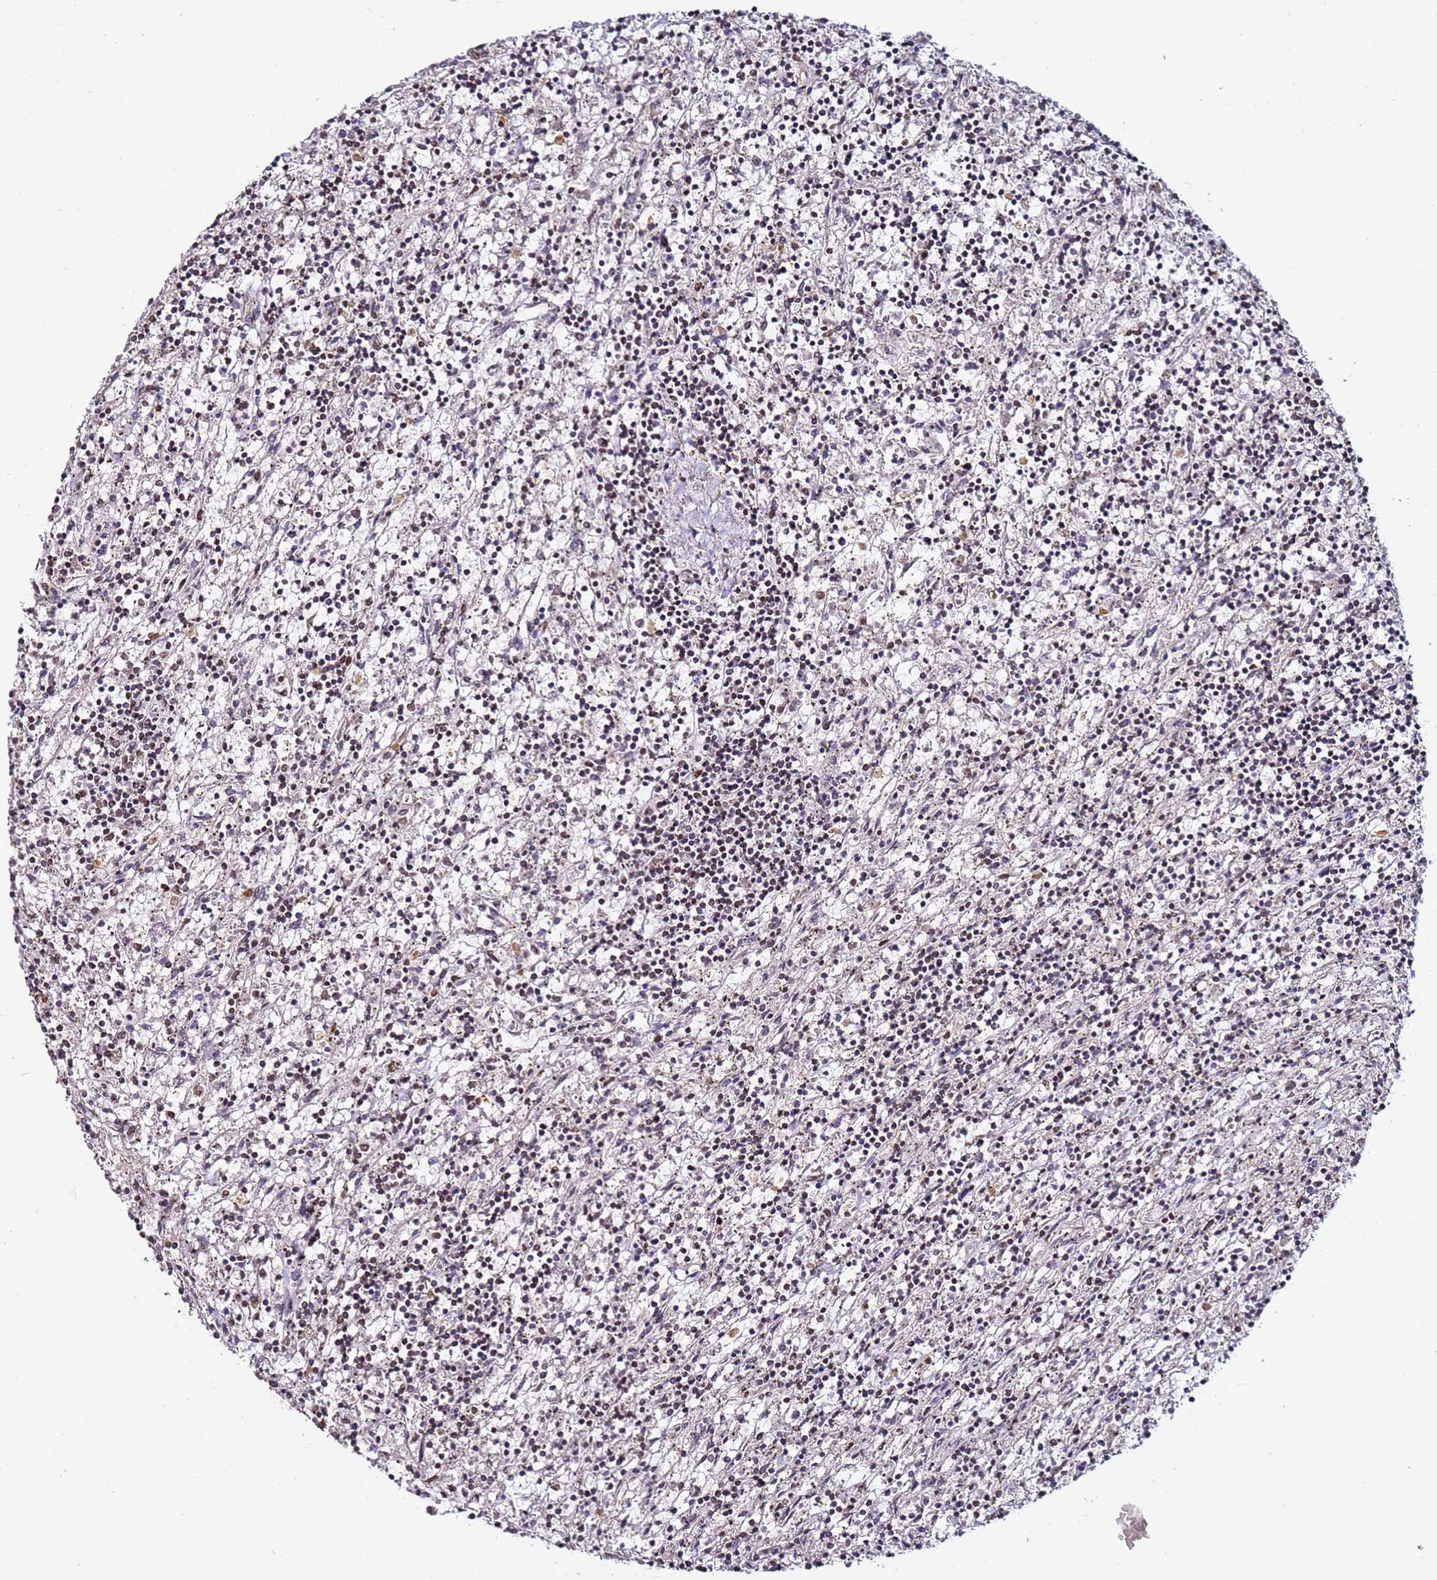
{"staining": {"intensity": "negative", "quantity": "none", "location": "none"}, "tissue": "lymphoma", "cell_type": "Tumor cells", "image_type": "cancer", "snomed": [{"axis": "morphology", "description": "Malignant lymphoma, non-Hodgkin's type, Low grade"}, {"axis": "topography", "description": "Spleen"}], "caption": "Immunohistochemistry of human malignant lymphoma, non-Hodgkin's type (low-grade) exhibits no staining in tumor cells. Brightfield microscopy of immunohistochemistry (IHC) stained with DAB (3,3'-diaminobenzidine) (brown) and hematoxylin (blue), captured at high magnification.", "gene": "DUSP28", "patient": {"sex": "male", "age": 76}}